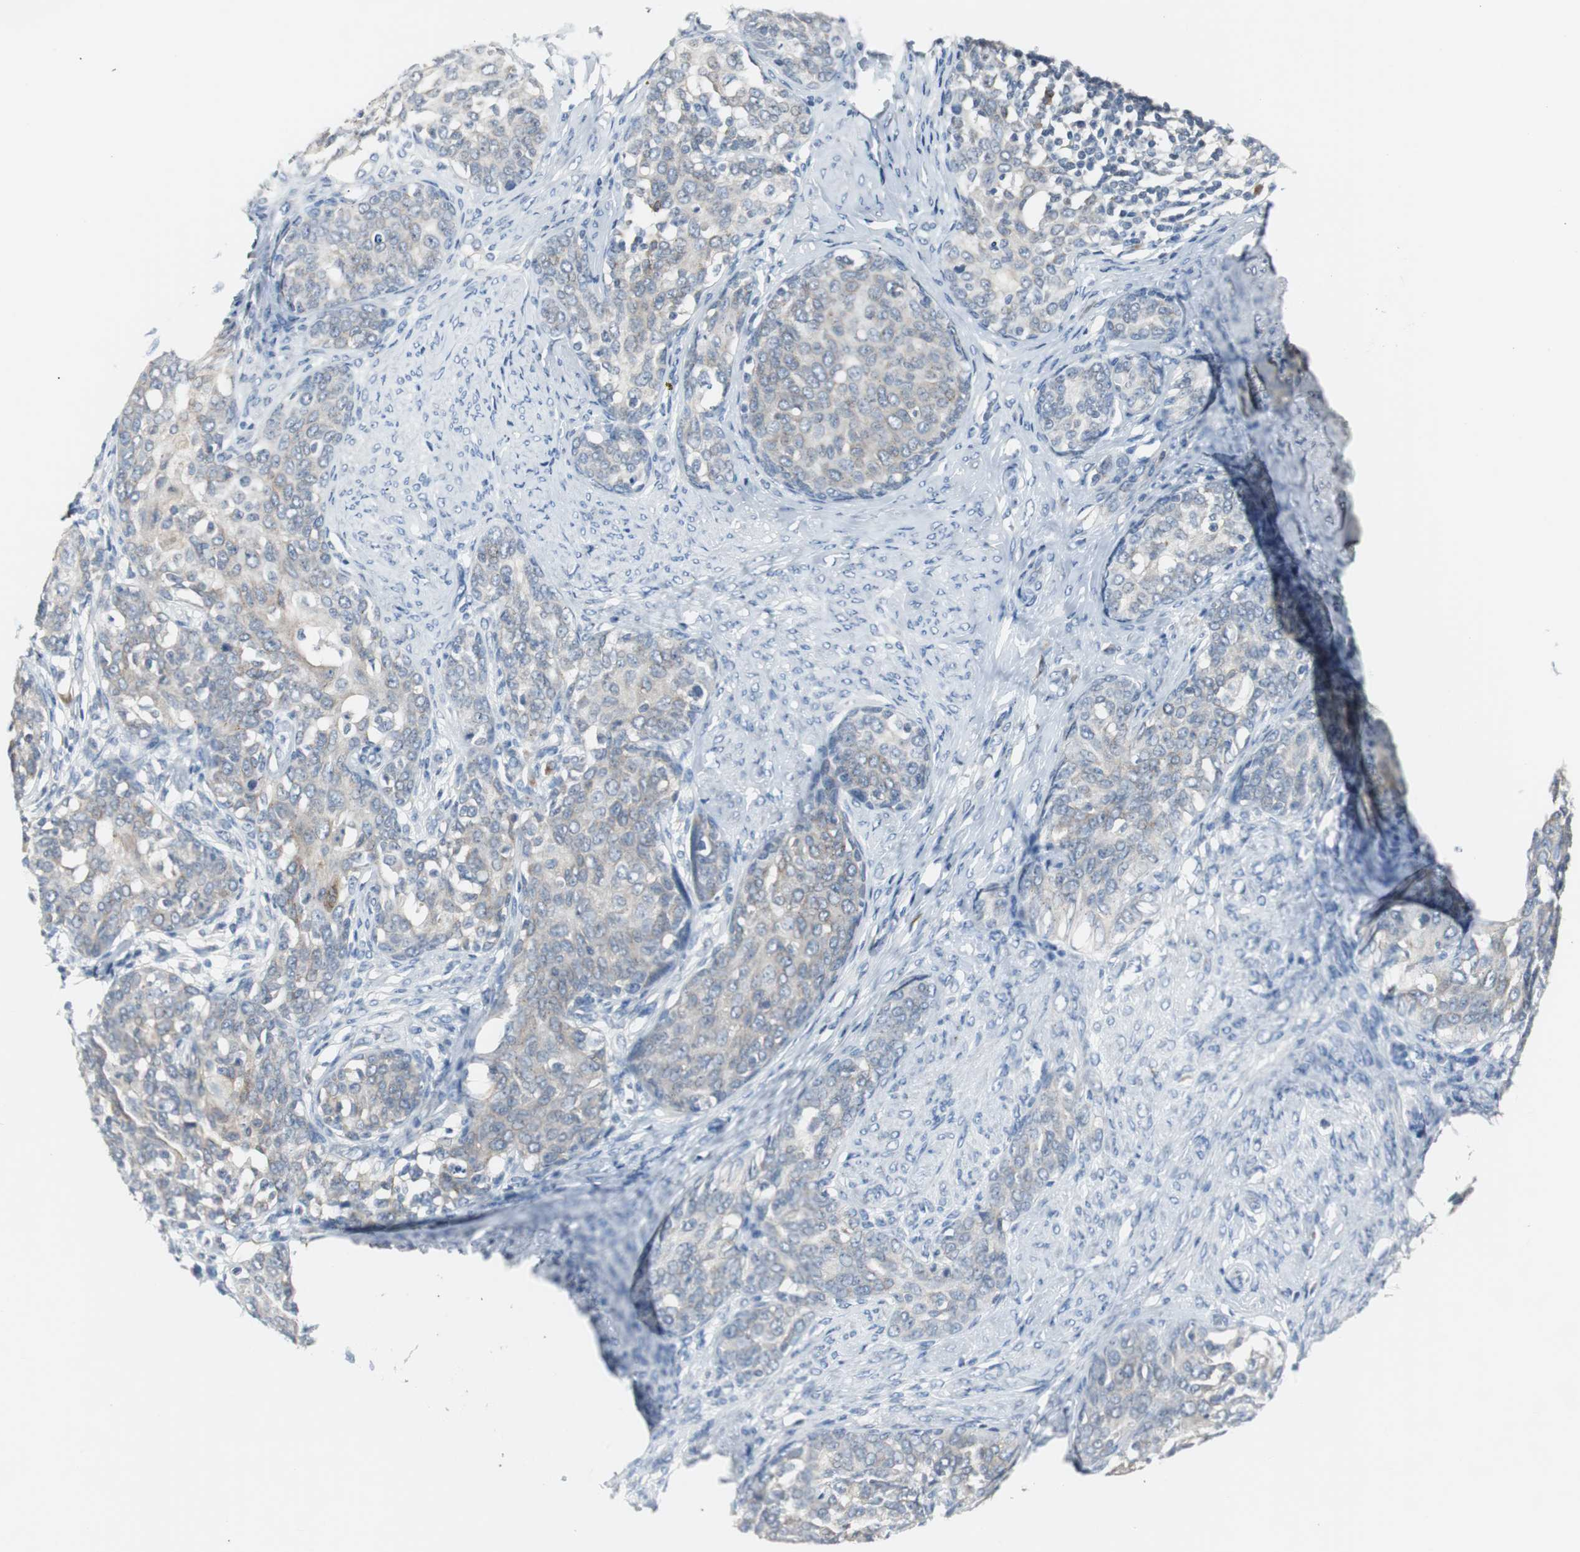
{"staining": {"intensity": "weak", "quantity": ">75%", "location": "cytoplasmic/membranous"}, "tissue": "cervical cancer", "cell_type": "Tumor cells", "image_type": "cancer", "snomed": [{"axis": "morphology", "description": "Squamous cell carcinoma, NOS"}, {"axis": "morphology", "description": "Adenocarcinoma, NOS"}, {"axis": "topography", "description": "Cervix"}], "caption": "Protein staining of cervical cancer (squamous cell carcinoma) tissue reveals weak cytoplasmic/membranous expression in approximately >75% of tumor cells. (DAB (3,3'-diaminobenzidine) = brown stain, brightfield microscopy at high magnification).", "gene": "SOX30", "patient": {"sex": "female", "age": 52}}